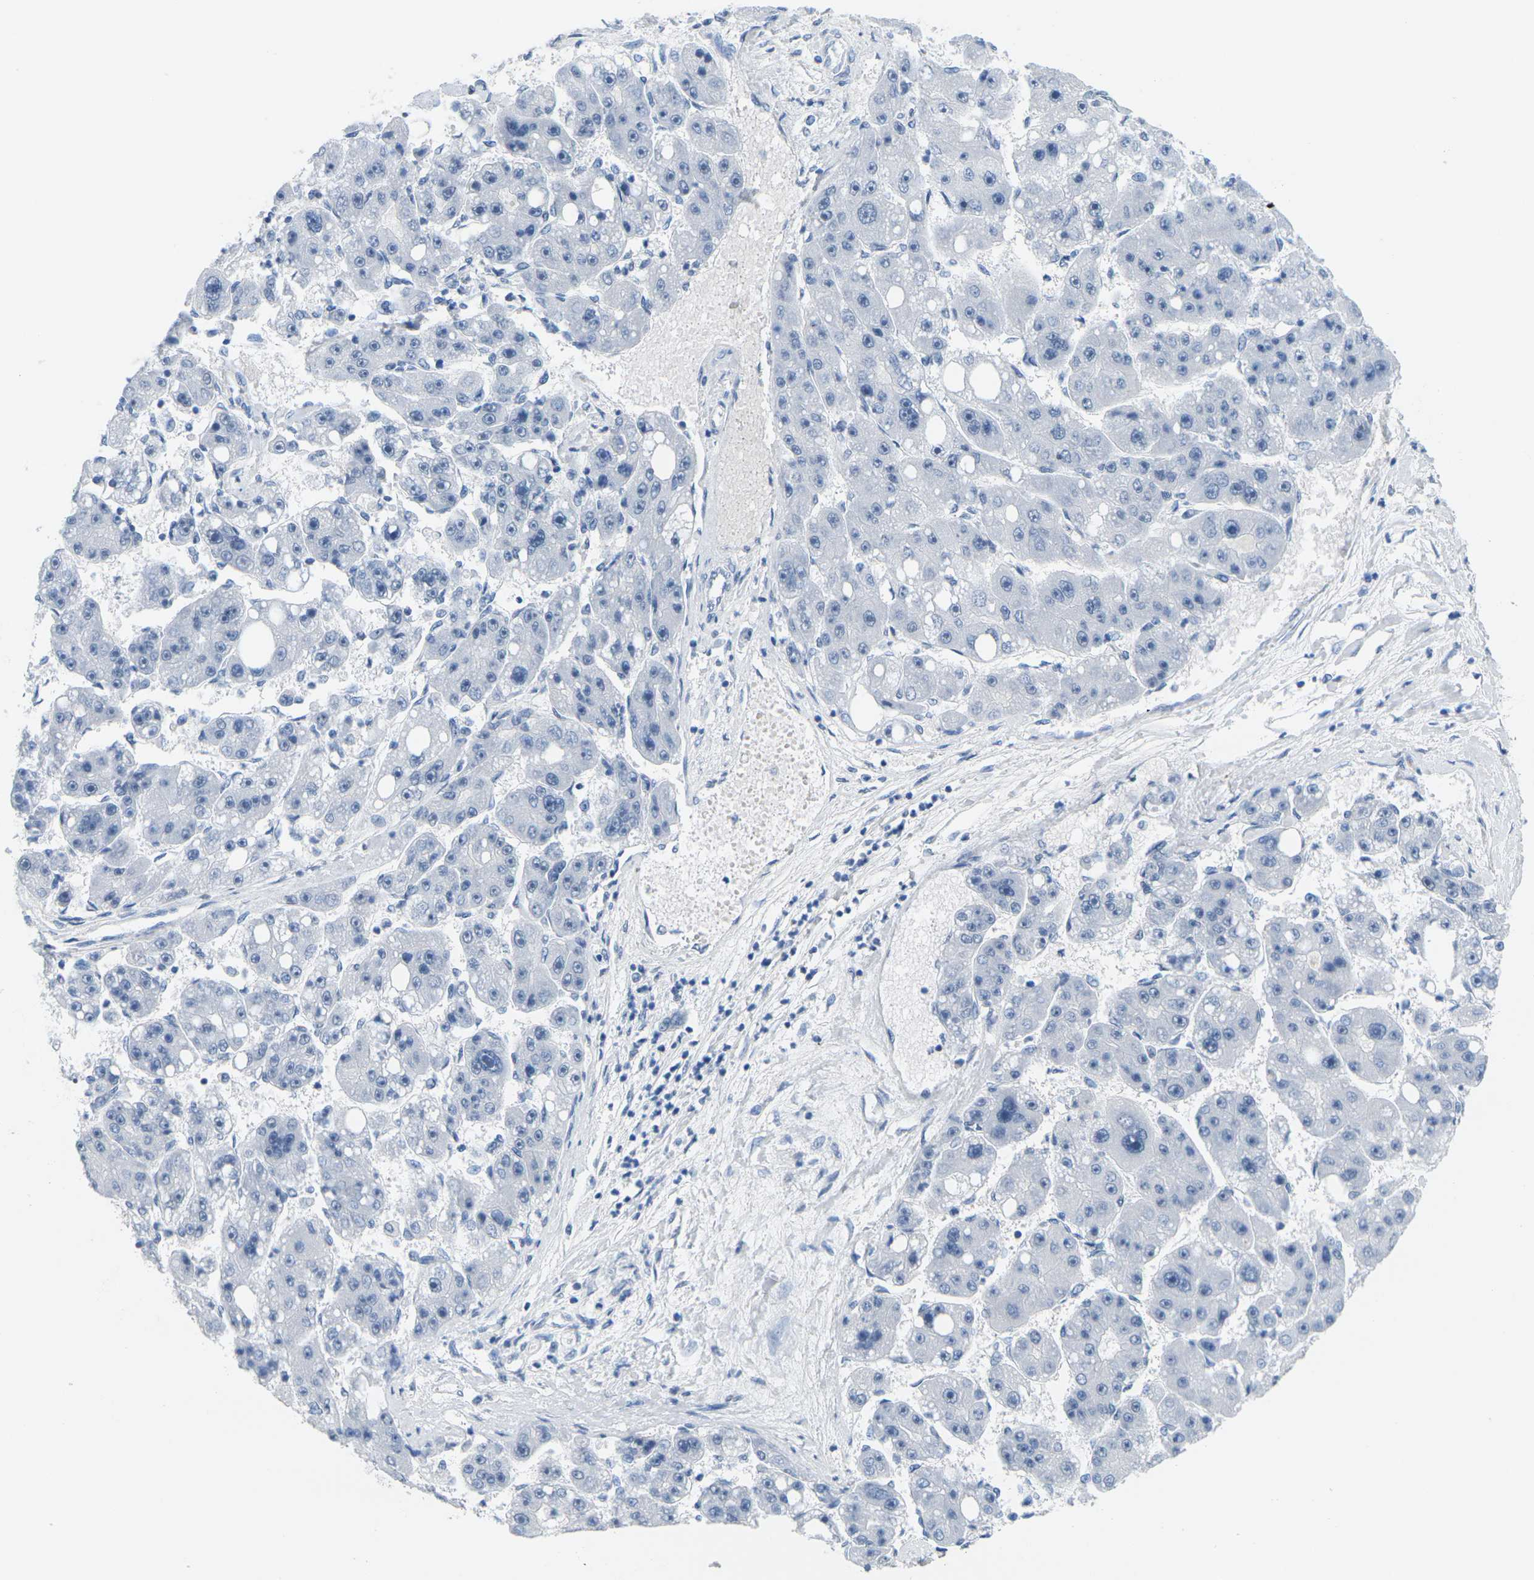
{"staining": {"intensity": "negative", "quantity": "none", "location": "none"}, "tissue": "liver cancer", "cell_type": "Tumor cells", "image_type": "cancer", "snomed": [{"axis": "morphology", "description": "Carcinoma, Hepatocellular, NOS"}, {"axis": "topography", "description": "Liver"}], "caption": "Tumor cells are negative for brown protein staining in liver cancer.", "gene": "CTAG1A", "patient": {"sex": "female", "age": 61}}